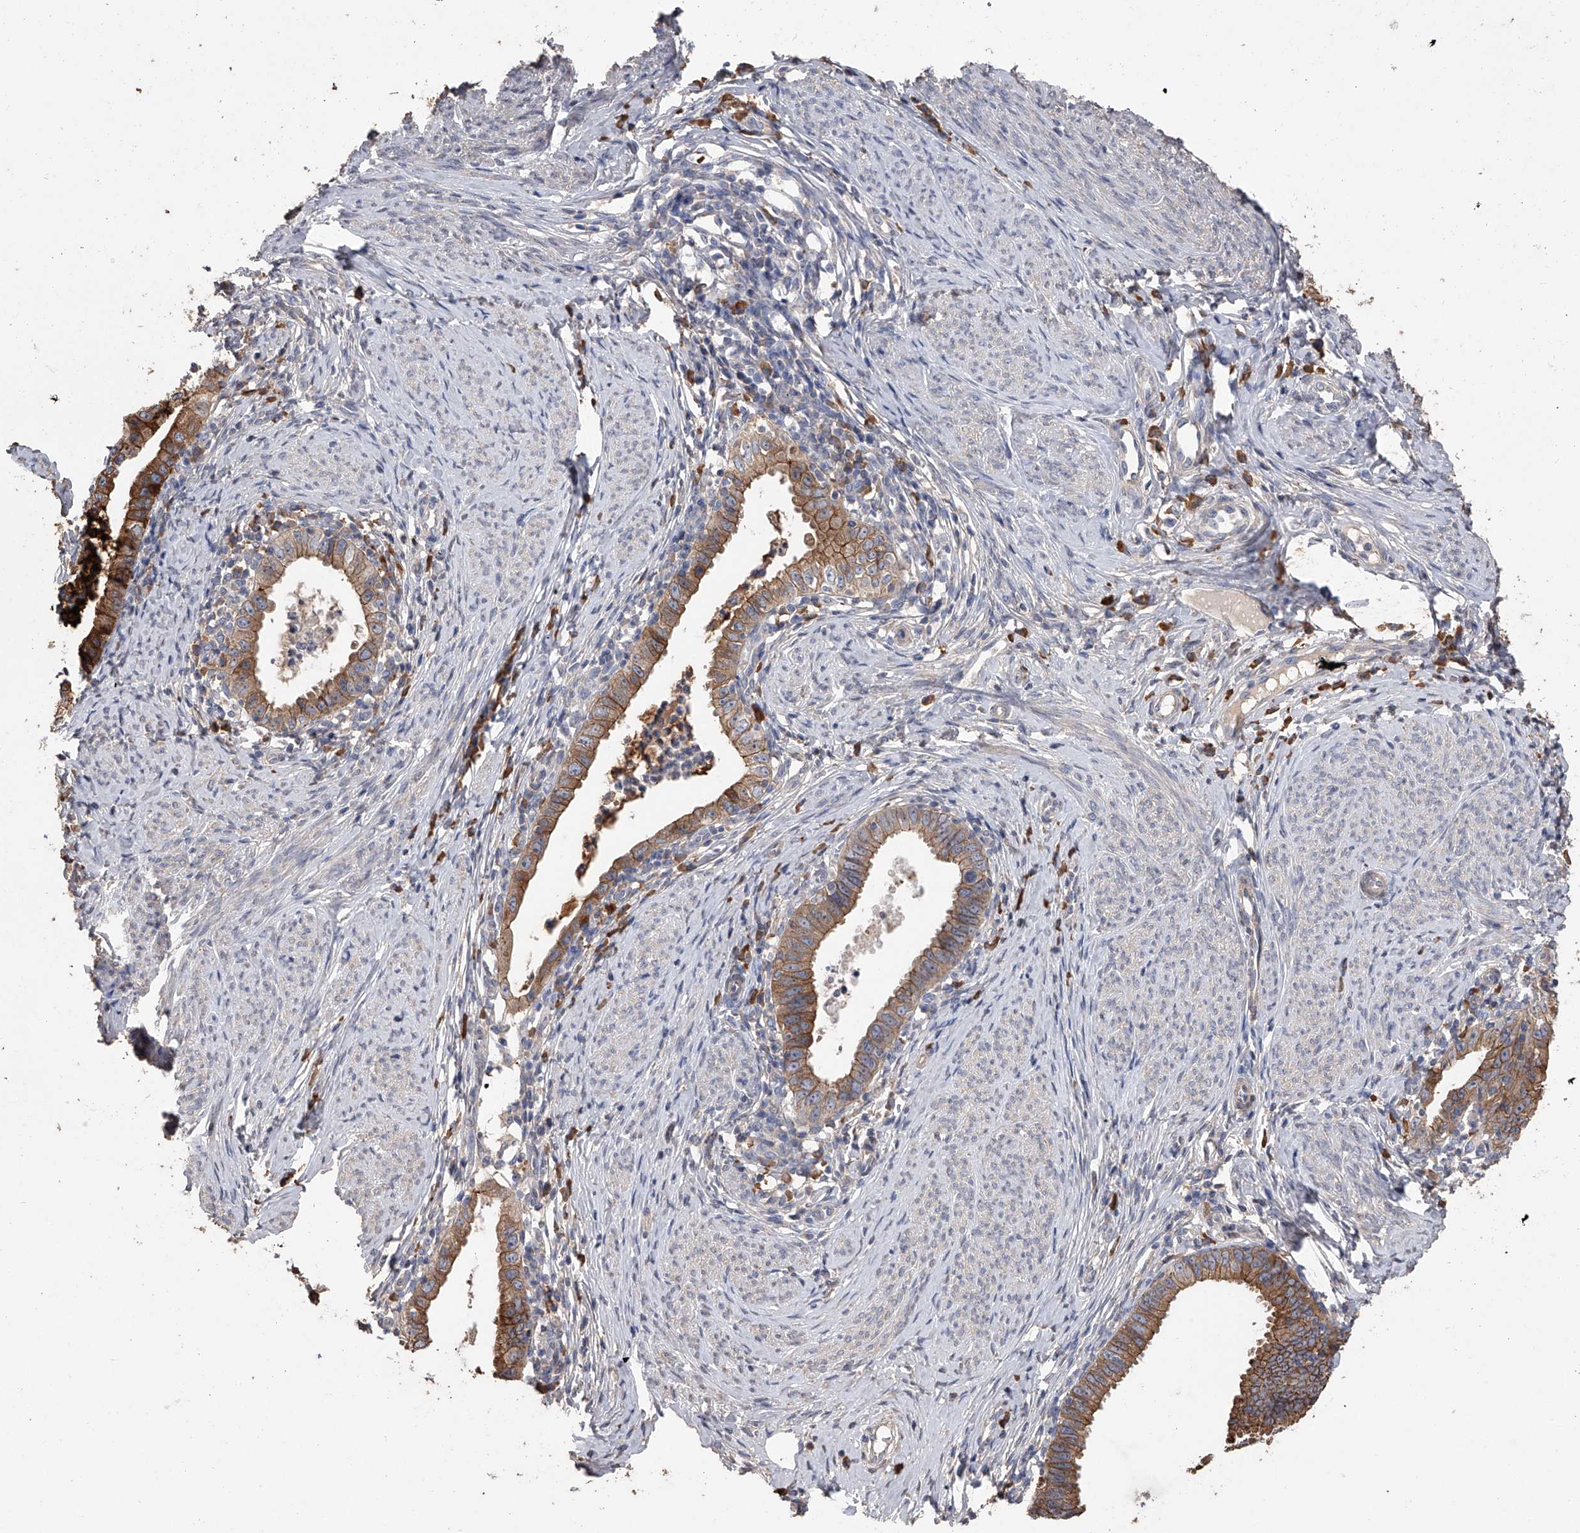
{"staining": {"intensity": "moderate", "quantity": ">75%", "location": "cytoplasmic/membranous"}, "tissue": "cervical cancer", "cell_type": "Tumor cells", "image_type": "cancer", "snomed": [{"axis": "morphology", "description": "Adenocarcinoma, NOS"}, {"axis": "topography", "description": "Cervix"}], "caption": "The histopathology image reveals a brown stain indicating the presence of a protein in the cytoplasmic/membranous of tumor cells in adenocarcinoma (cervical).", "gene": "ZNF343", "patient": {"sex": "female", "age": 36}}